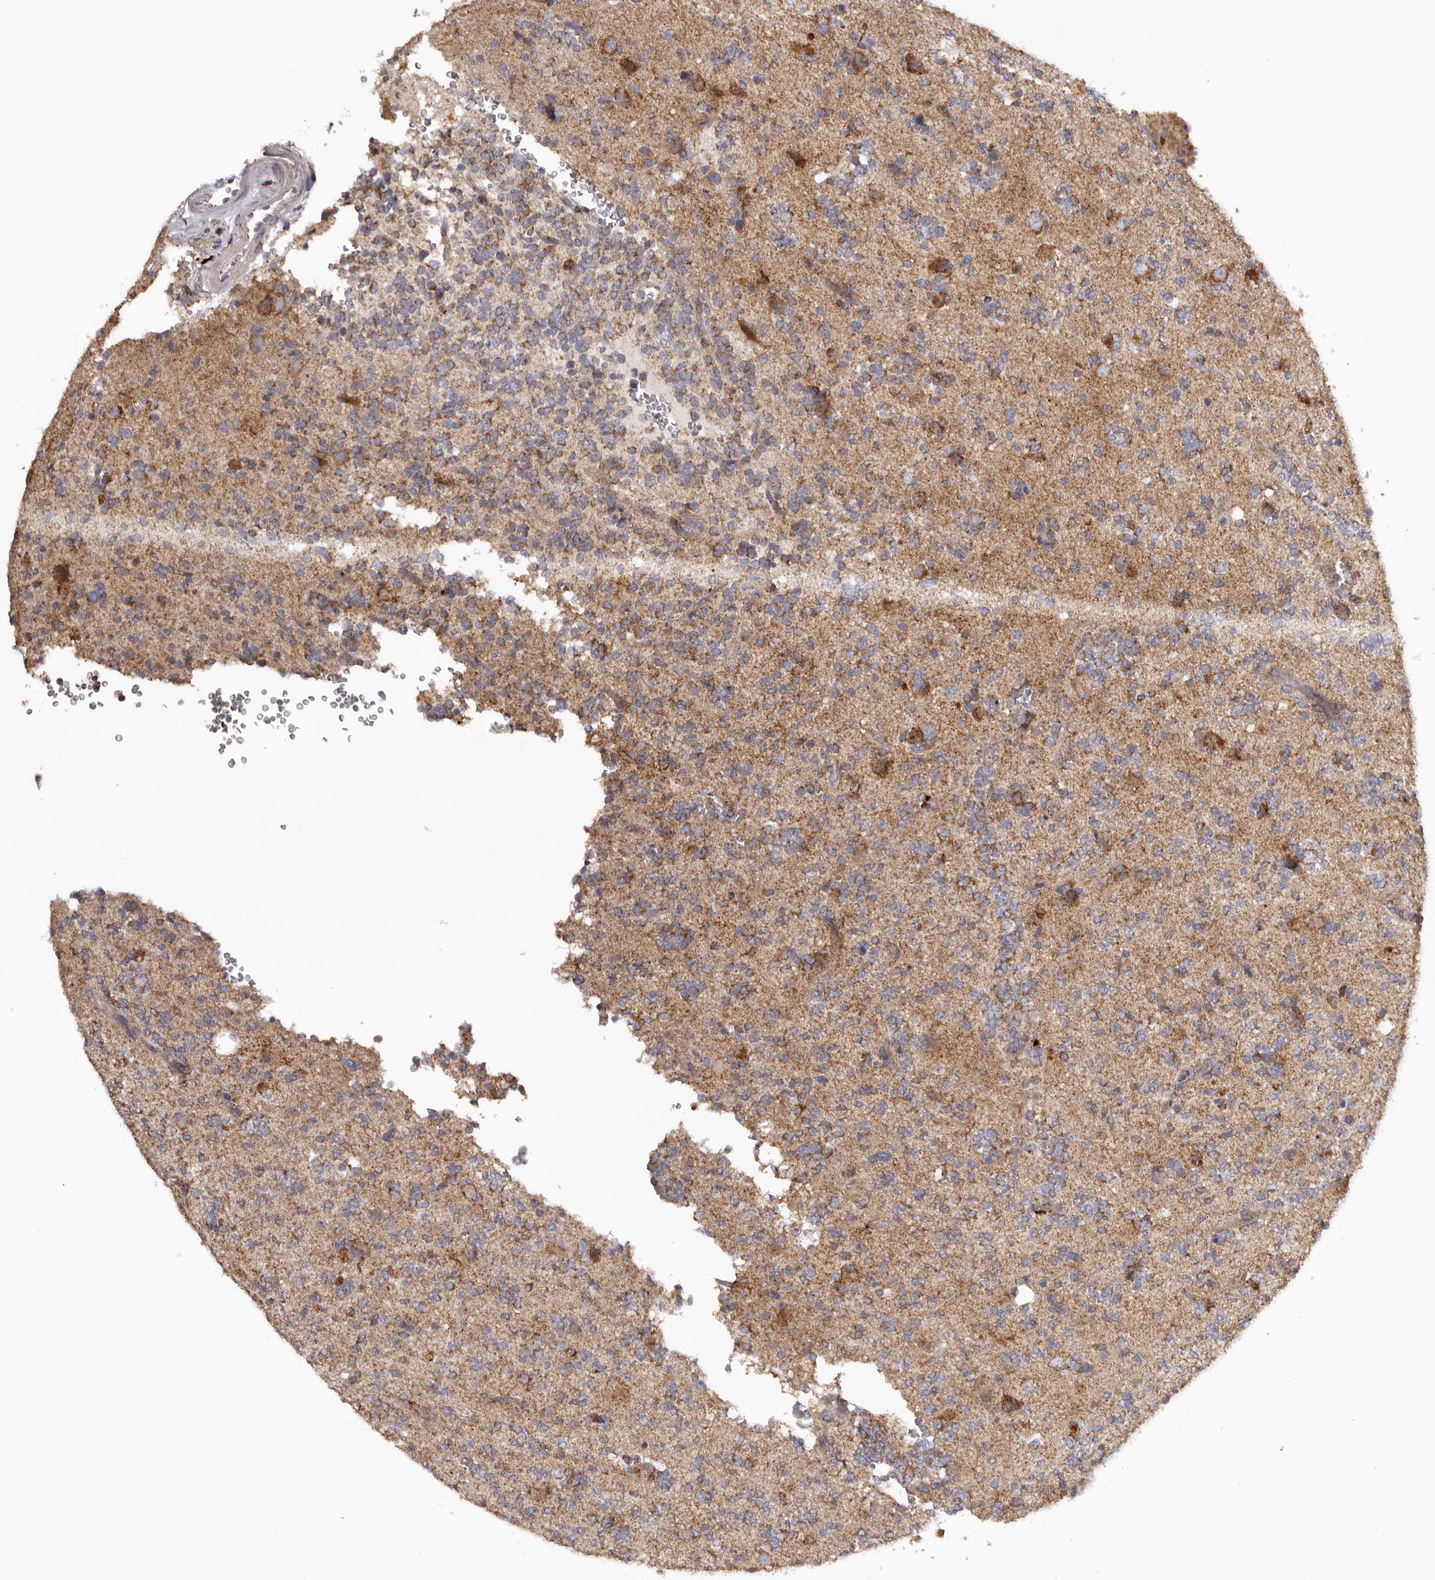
{"staining": {"intensity": "moderate", "quantity": ">75%", "location": "cytoplasmic/membranous"}, "tissue": "glioma", "cell_type": "Tumor cells", "image_type": "cancer", "snomed": [{"axis": "morphology", "description": "Glioma, malignant, High grade"}, {"axis": "topography", "description": "Brain"}], "caption": "Malignant glioma (high-grade) stained with DAB (3,3'-diaminobenzidine) immunohistochemistry (IHC) exhibits medium levels of moderate cytoplasmic/membranous staining in approximately >75% of tumor cells.", "gene": "MECR", "patient": {"sex": "female", "age": 62}}